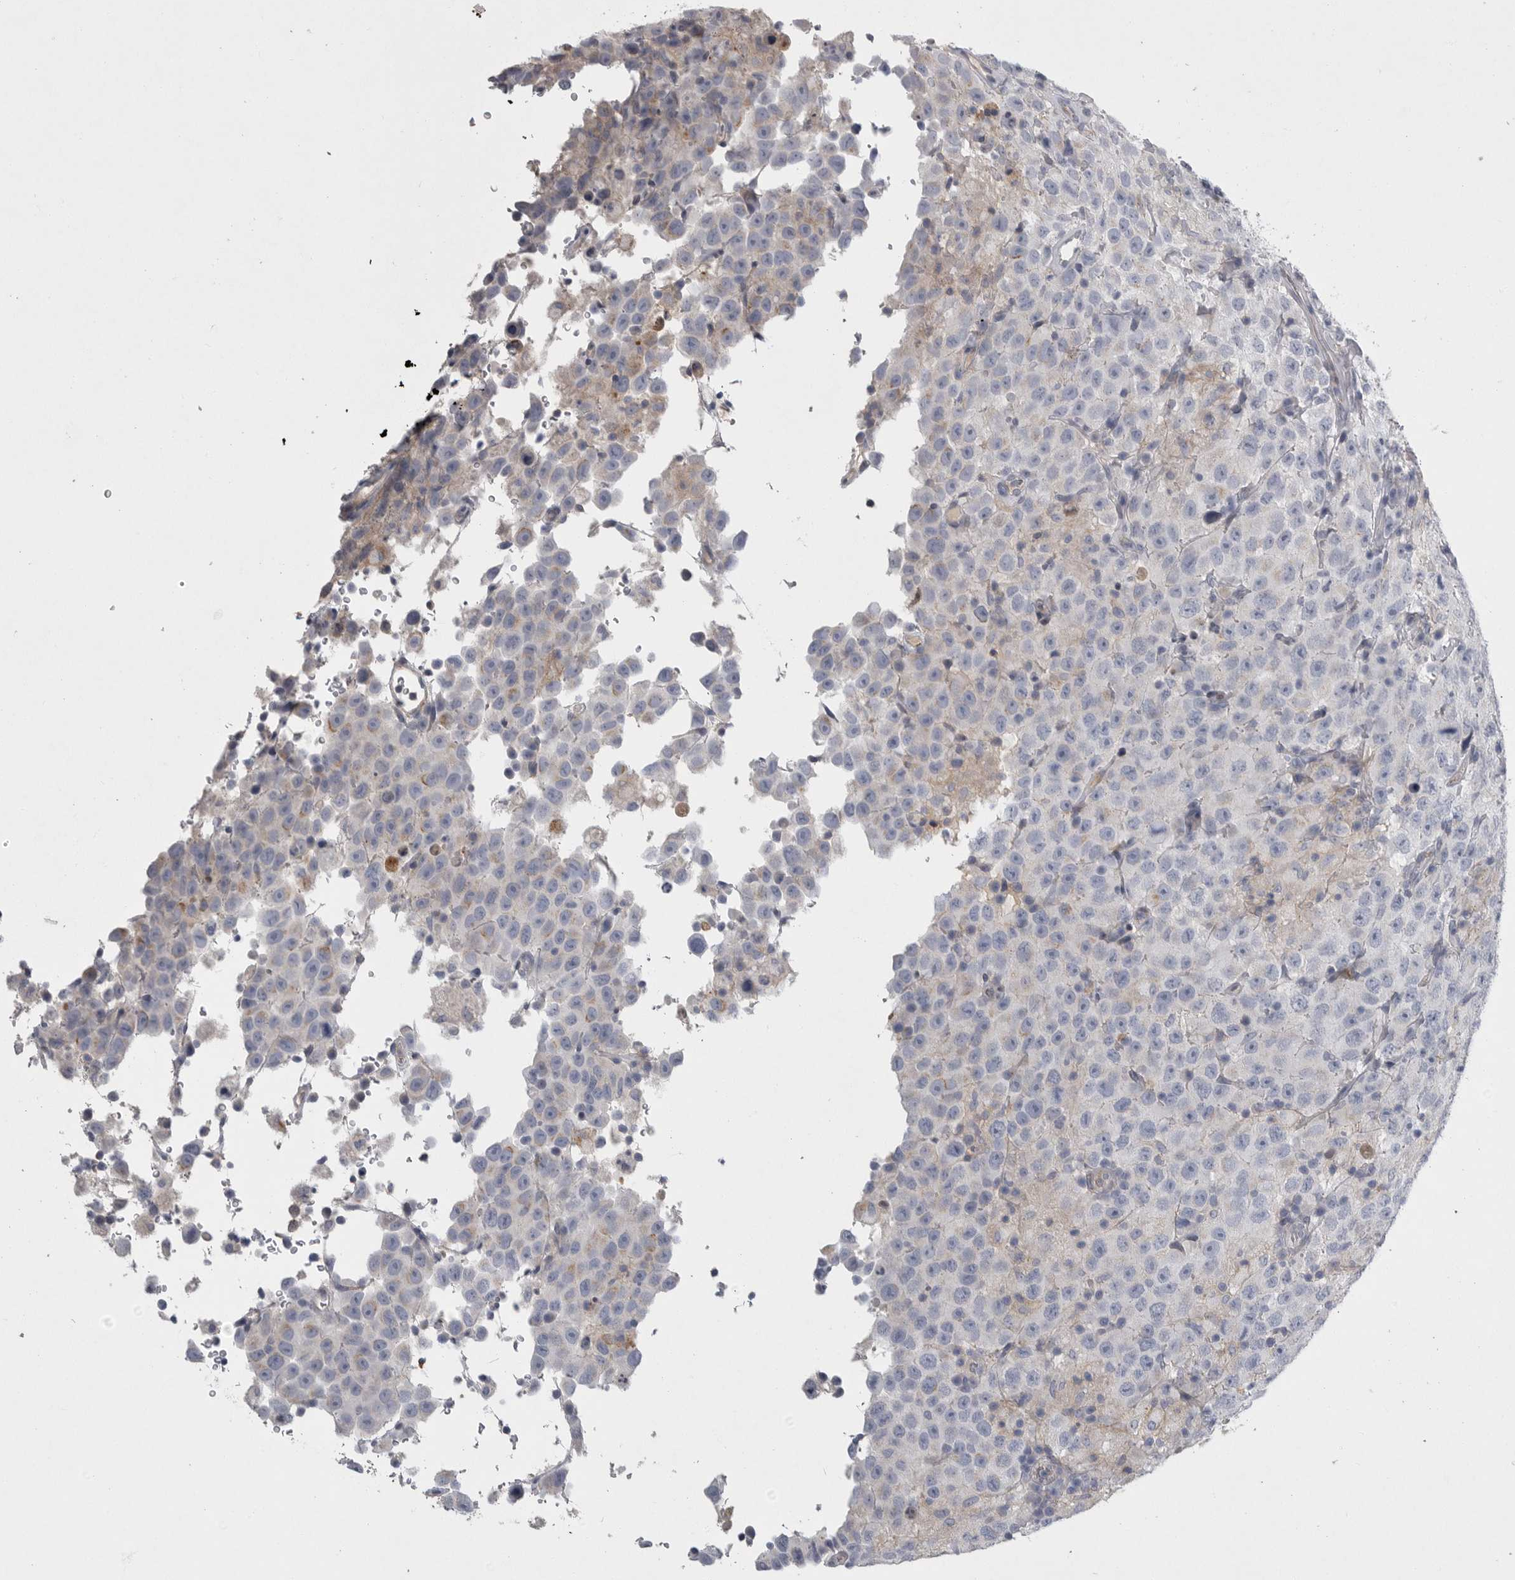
{"staining": {"intensity": "negative", "quantity": "none", "location": "none"}, "tissue": "testis cancer", "cell_type": "Tumor cells", "image_type": "cancer", "snomed": [{"axis": "morphology", "description": "Seminoma, NOS"}, {"axis": "topography", "description": "Testis"}], "caption": "Histopathology image shows no significant protein expression in tumor cells of seminoma (testis).", "gene": "CRP", "patient": {"sex": "male", "age": 41}}